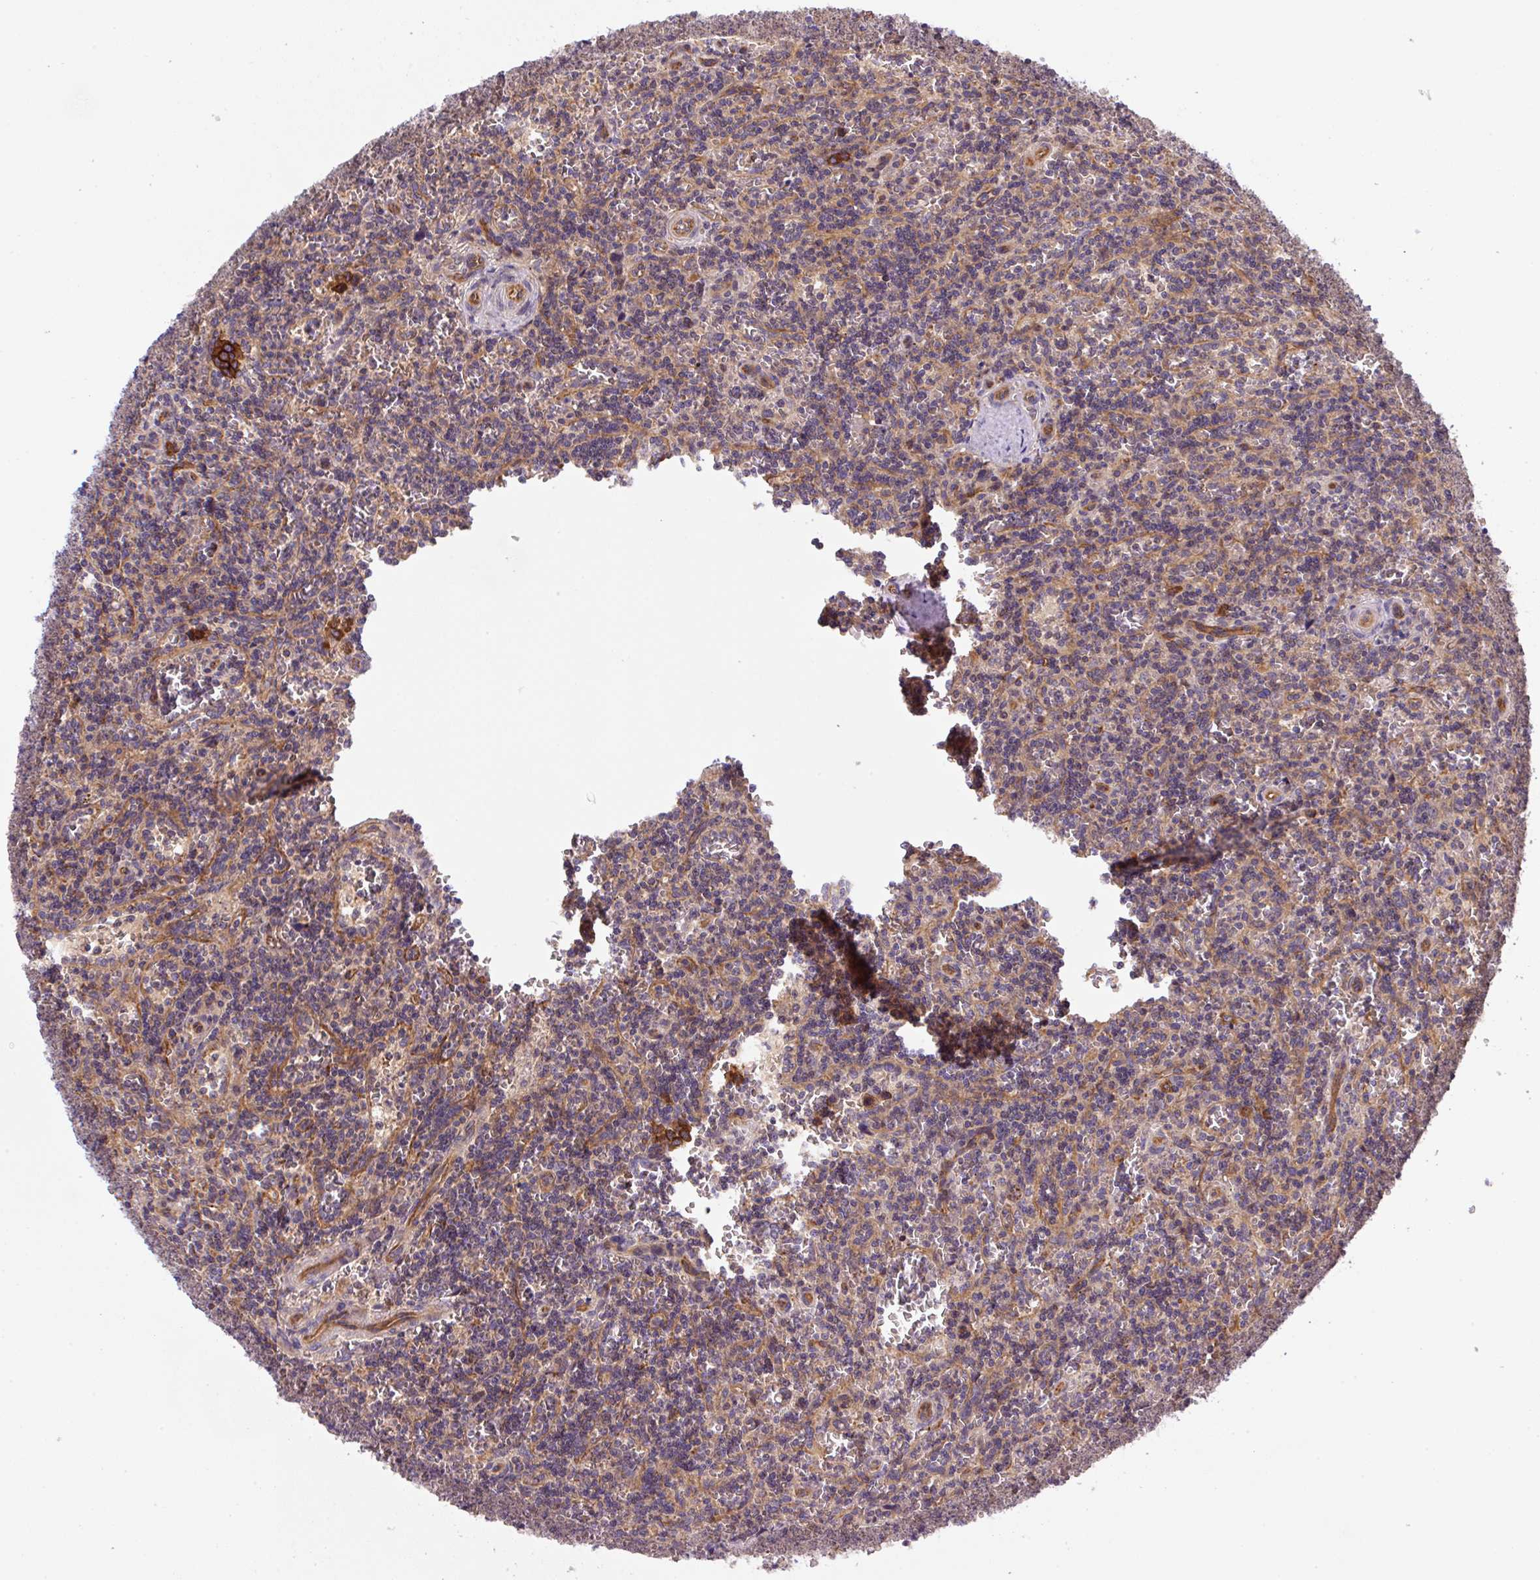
{"staining": {"intensity": "negative", "quantity": "none", "location": "none"}, "tissue": "lymphoma", "cell_type": "Tumor cells", "image_type": "cancer", "snomed": [{"axis": "morphology", "description": "Malignant lymphoma, non-Hodgkin's type, Low grade"}, {"axis": "topography", "description": "Spleen"}], "caption": "Image shows no protein staining in tumor cells of low-grade malignant lymphoma, non-Hodgkin's type tissue. (Stains: DAB (3,3'-diaminobenzidine) immunohistochemistry (IHC) with hematoxylin counter stain, Microscopy: brightfield microscopy at high magnification).", "gene": "APOBEC3D", "patient": {"sex": "male", "age": 73}}